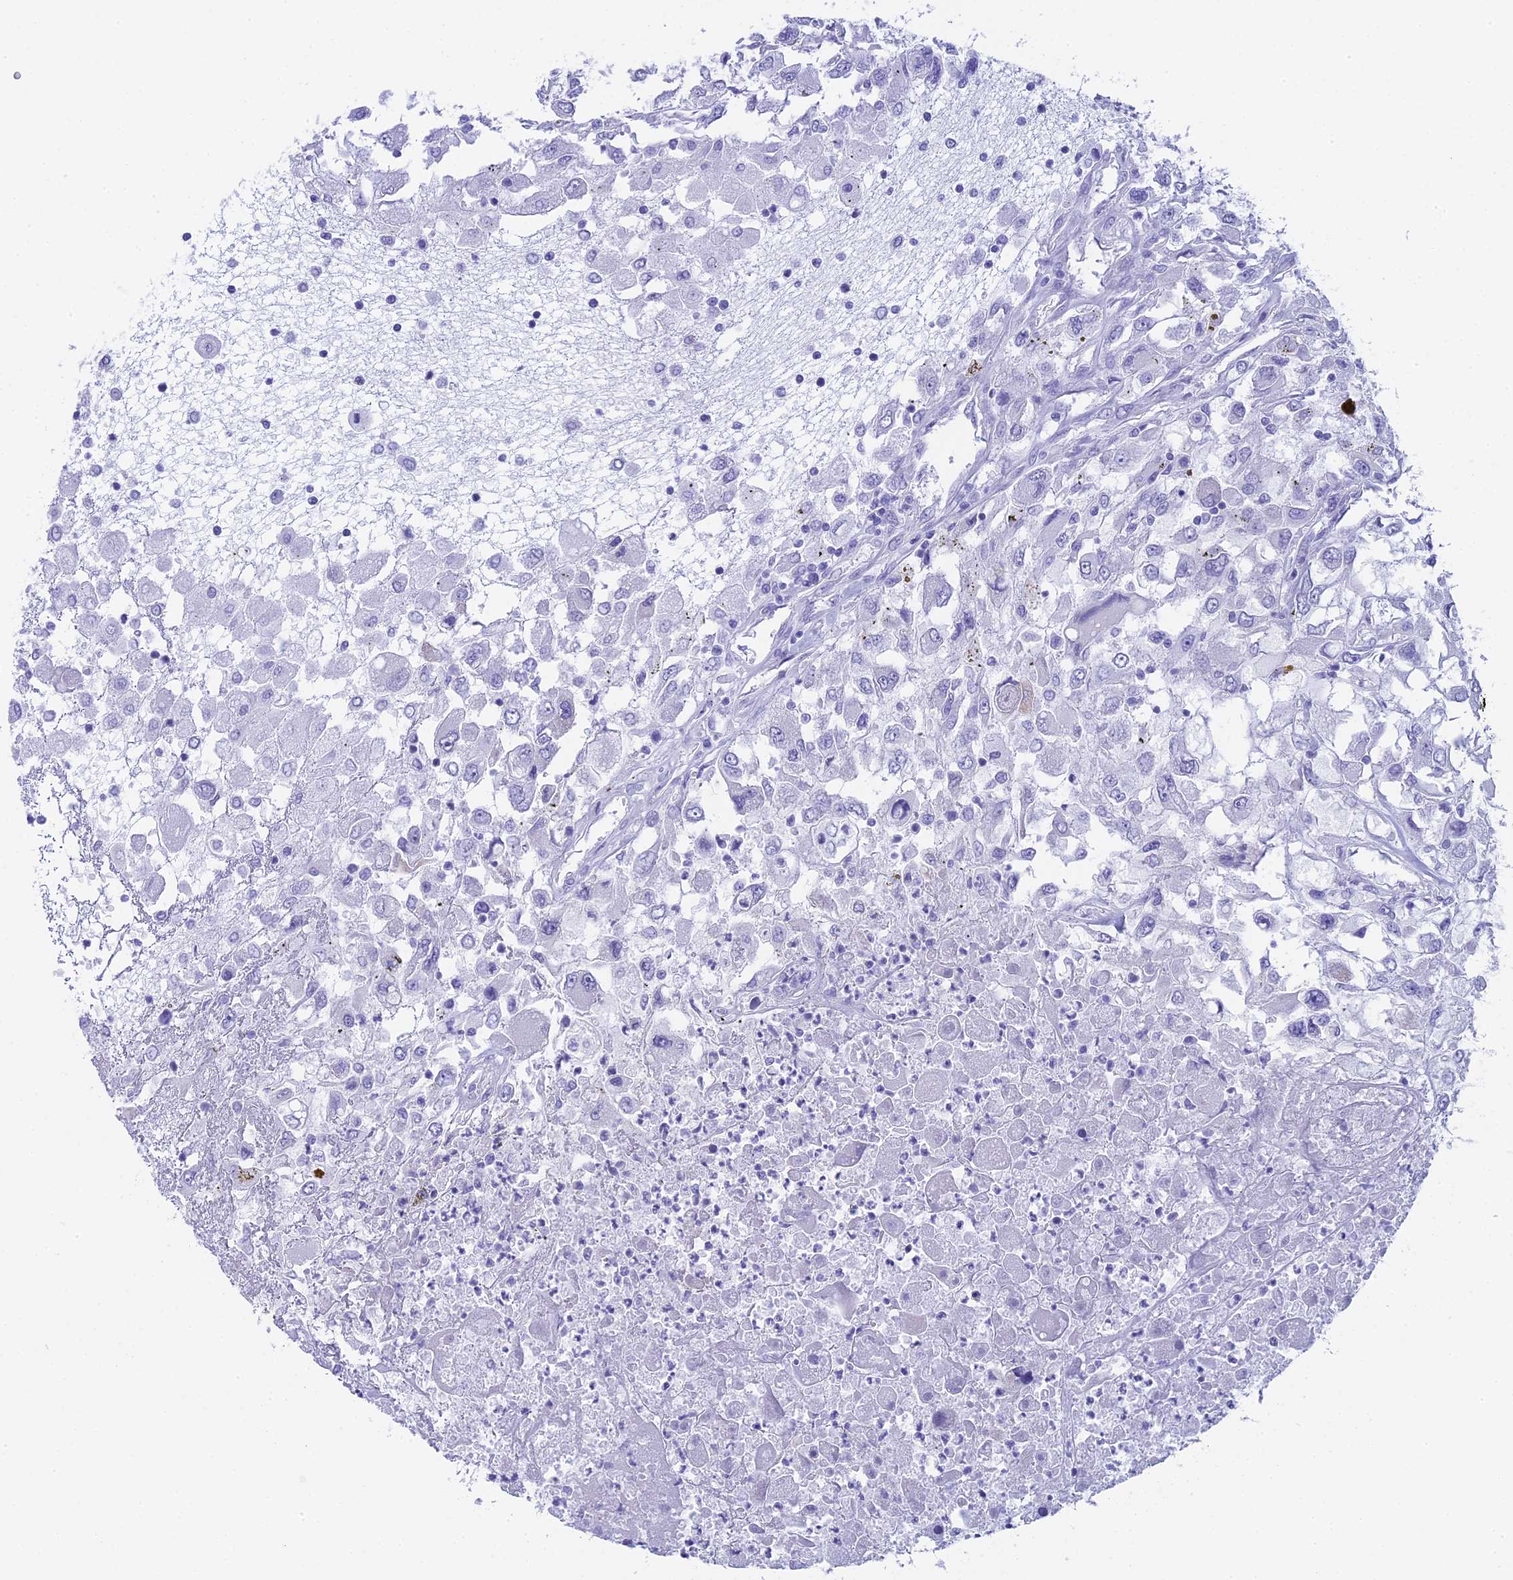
{"staining": {"intensity": "negative", "quantity": "none", "location": "none"}, "tissue": "renal cancer", "cell_type": "Tumor cells", "image_type": "cancer", "snomed": [{"axis": "morphology", "description": "Adenocarcinoma, NOS"}, {"axis": "topography", "description": "Kidney"}], "caption": "A high-resolution micrograph shows immunohistochemistry staining of adenocarcinoma (renal), which shows no significant staining in tumor cells.", "gene": "TACSTD2", "patient": {"sex": "female", "age": 52}}